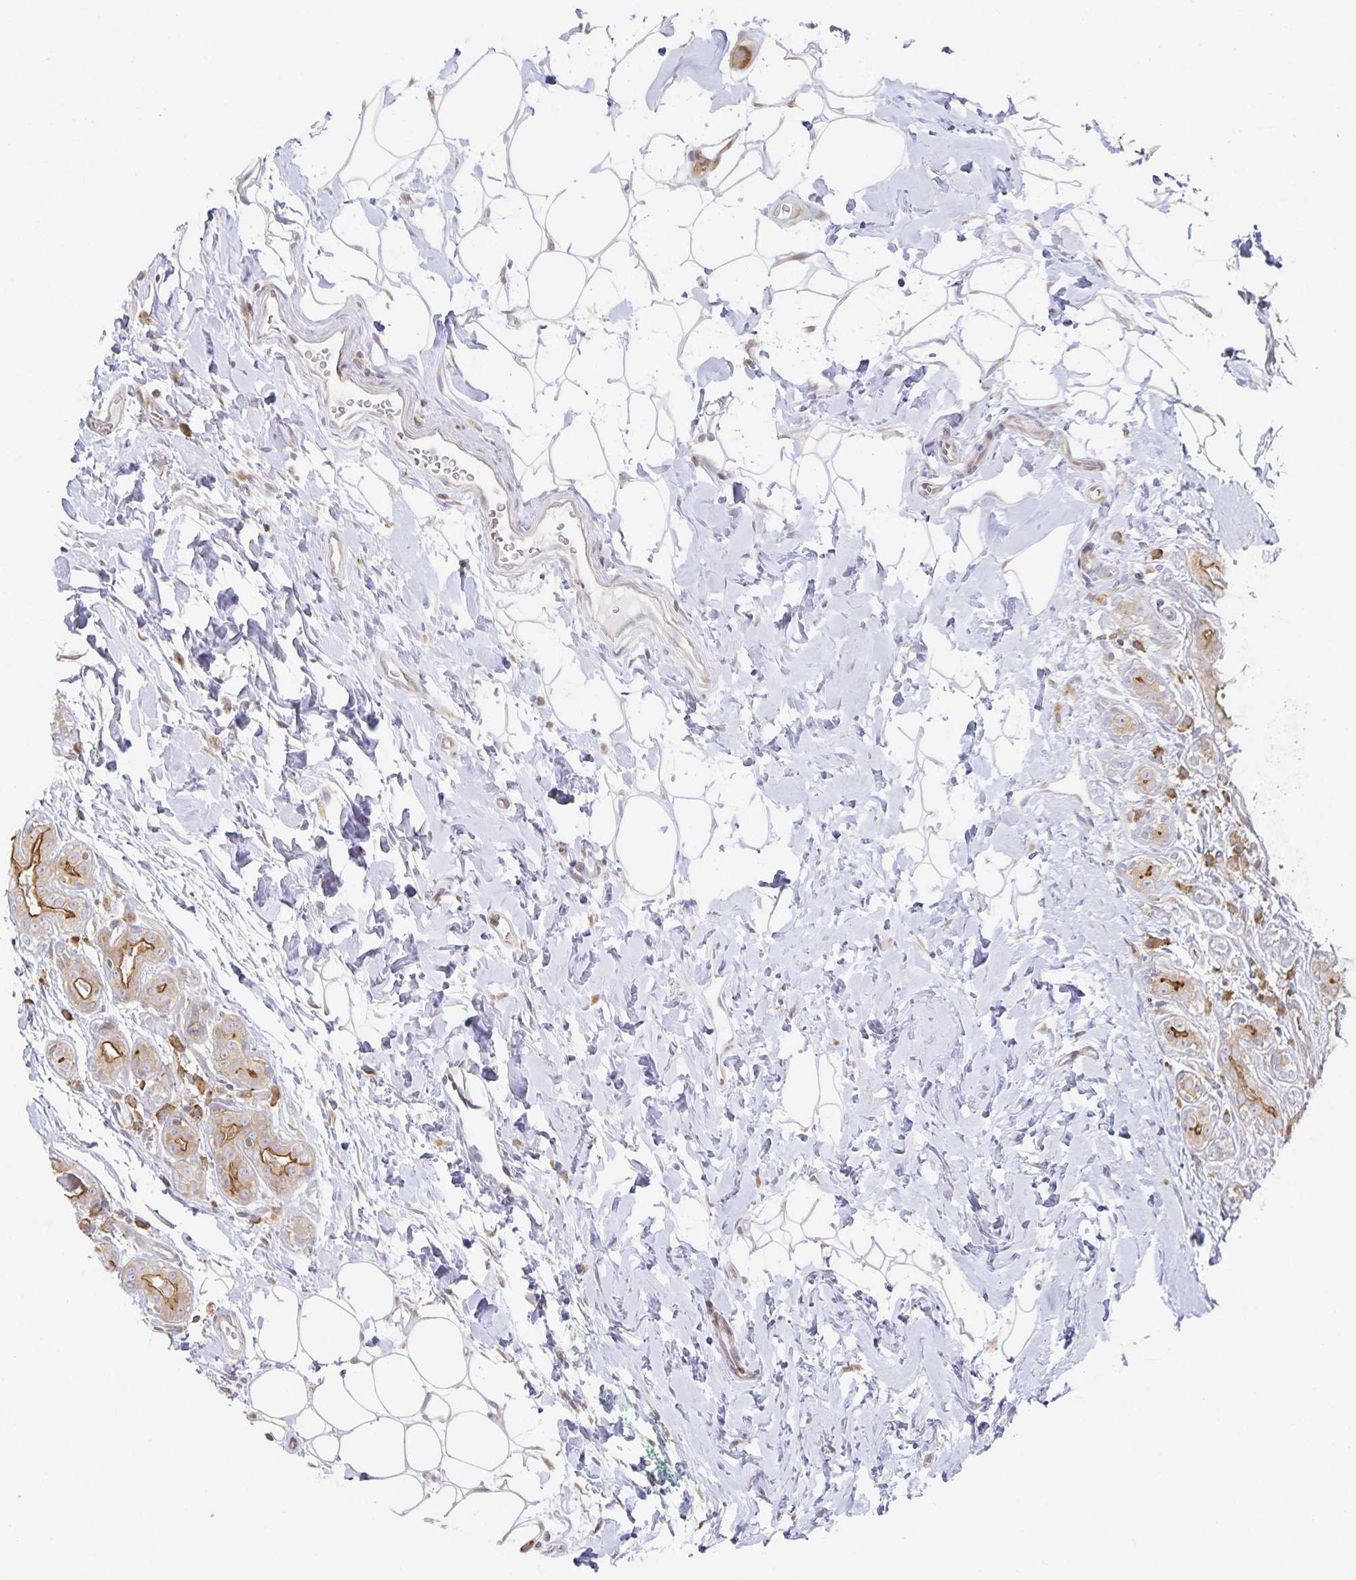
{"staining": {"intensity": "moderate", "quantity": "25%-75%", "location": "cytoplasmic/membranous"}, "tissue": "breast cancer", "cell_type": "Tumor cells", "image_type": "cancer", "snomed": [{"axis": "morphology", "description": "Duct carcinoma"}, {"axis": "topography", "description": "Breast"}], "caption": "High-magnification brightfield microscopy of invasive ductal carcinoma (breast) stained with DAB (3,3'-diaminobenzidine) (brown) and counterstained with hematoxylin (blue). tumor cells exhibit moderate cytoplasmic/membranous expression is present in approximately25%-75% of cells.", "gene": "NOMO1", "patient": {"sex": "female", "age": 43}}